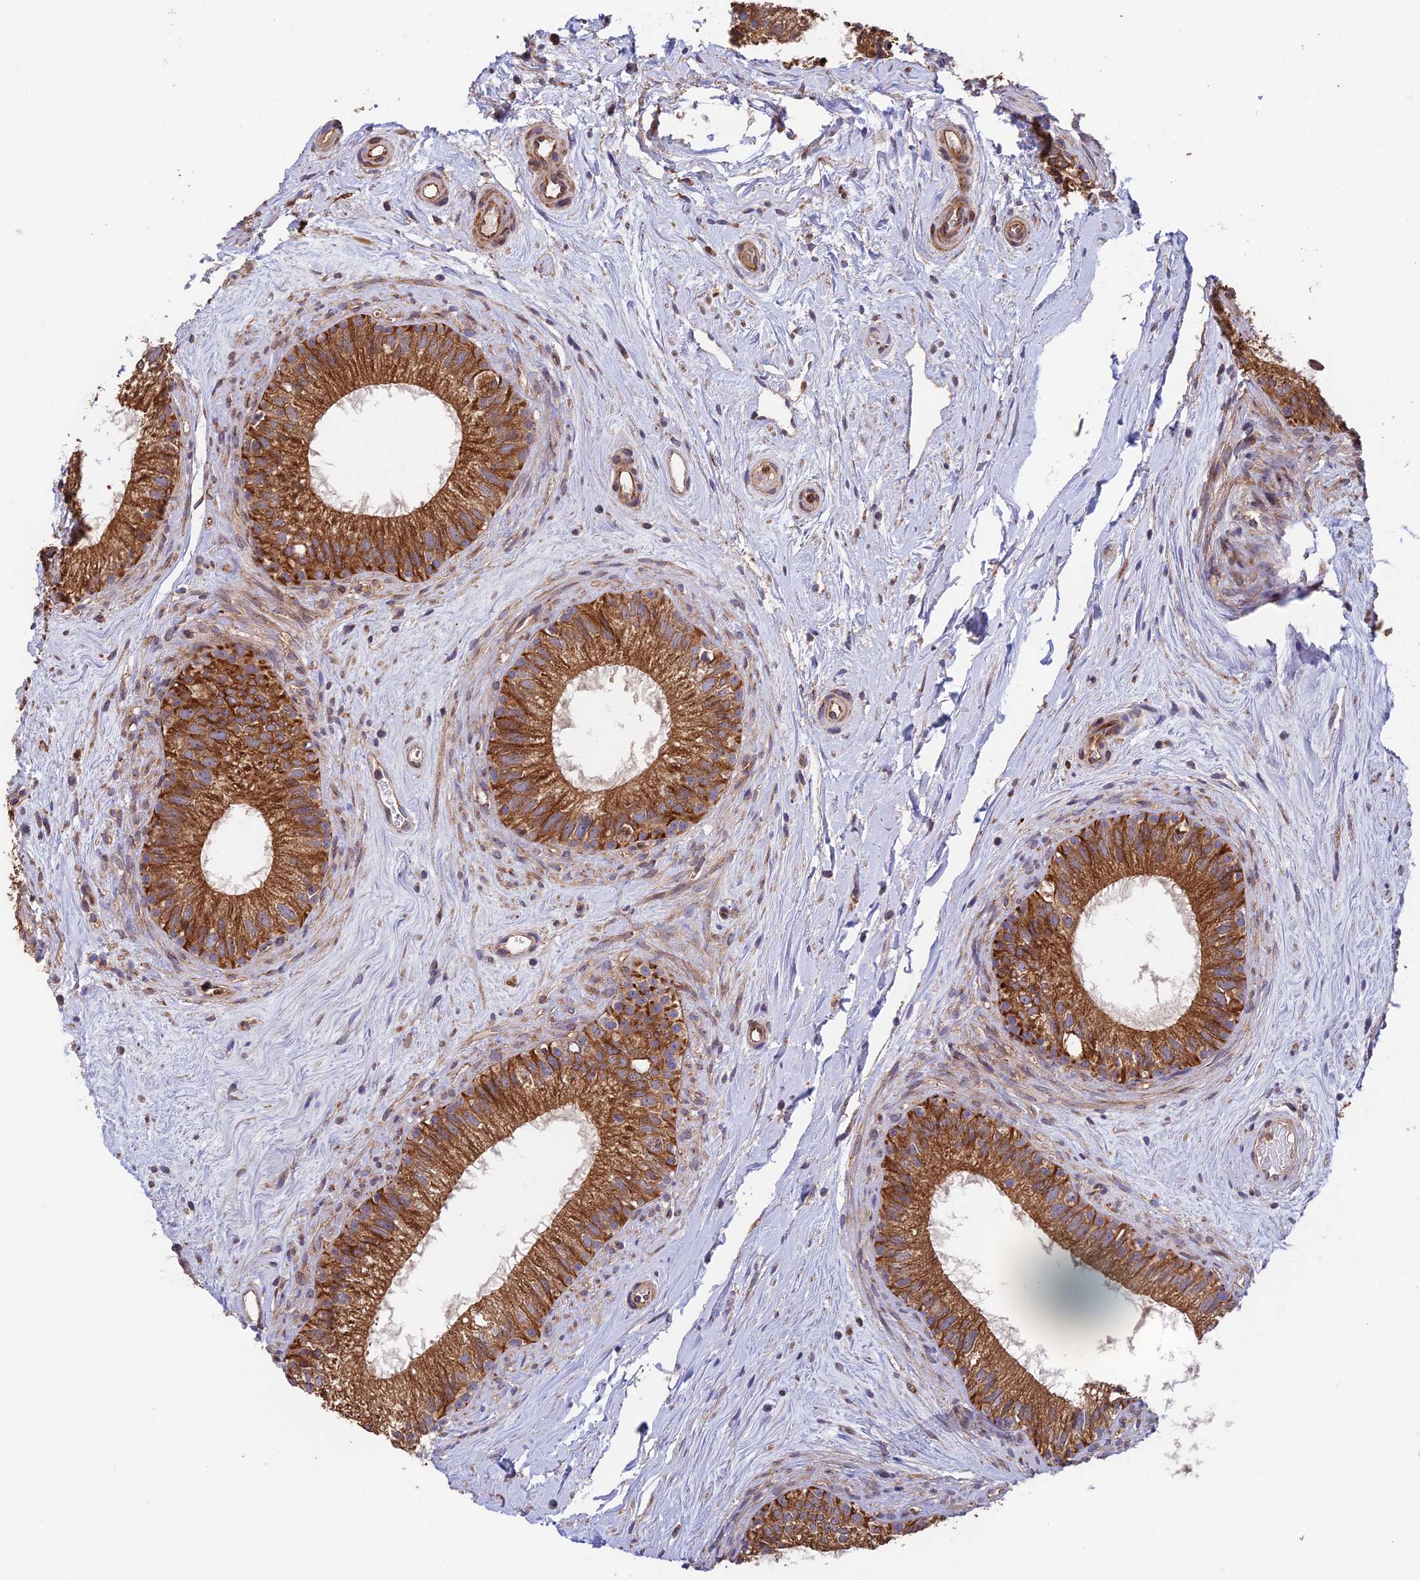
{"staining": {"intensity": "strong", "quantity": ">75%", "location": "cytoplasmic/membranous"}, "tissue": "epididymis", "cell_type": "Glandular cells", "image_type": "normal", "snomed": [{"axis": "morphology", "description": "Normal tissue, NOS"}, {"axis": "topography", "description": "Epididymis"}], "caption": "Immunohistochemistry (IHC) of unremarkable epididymis exhibits high levels of strong cytoplasmic/membranous staining in about >75% of glandular cells.", "gene": "EMC3", "patient": {"sex": "male", "age": 71}}